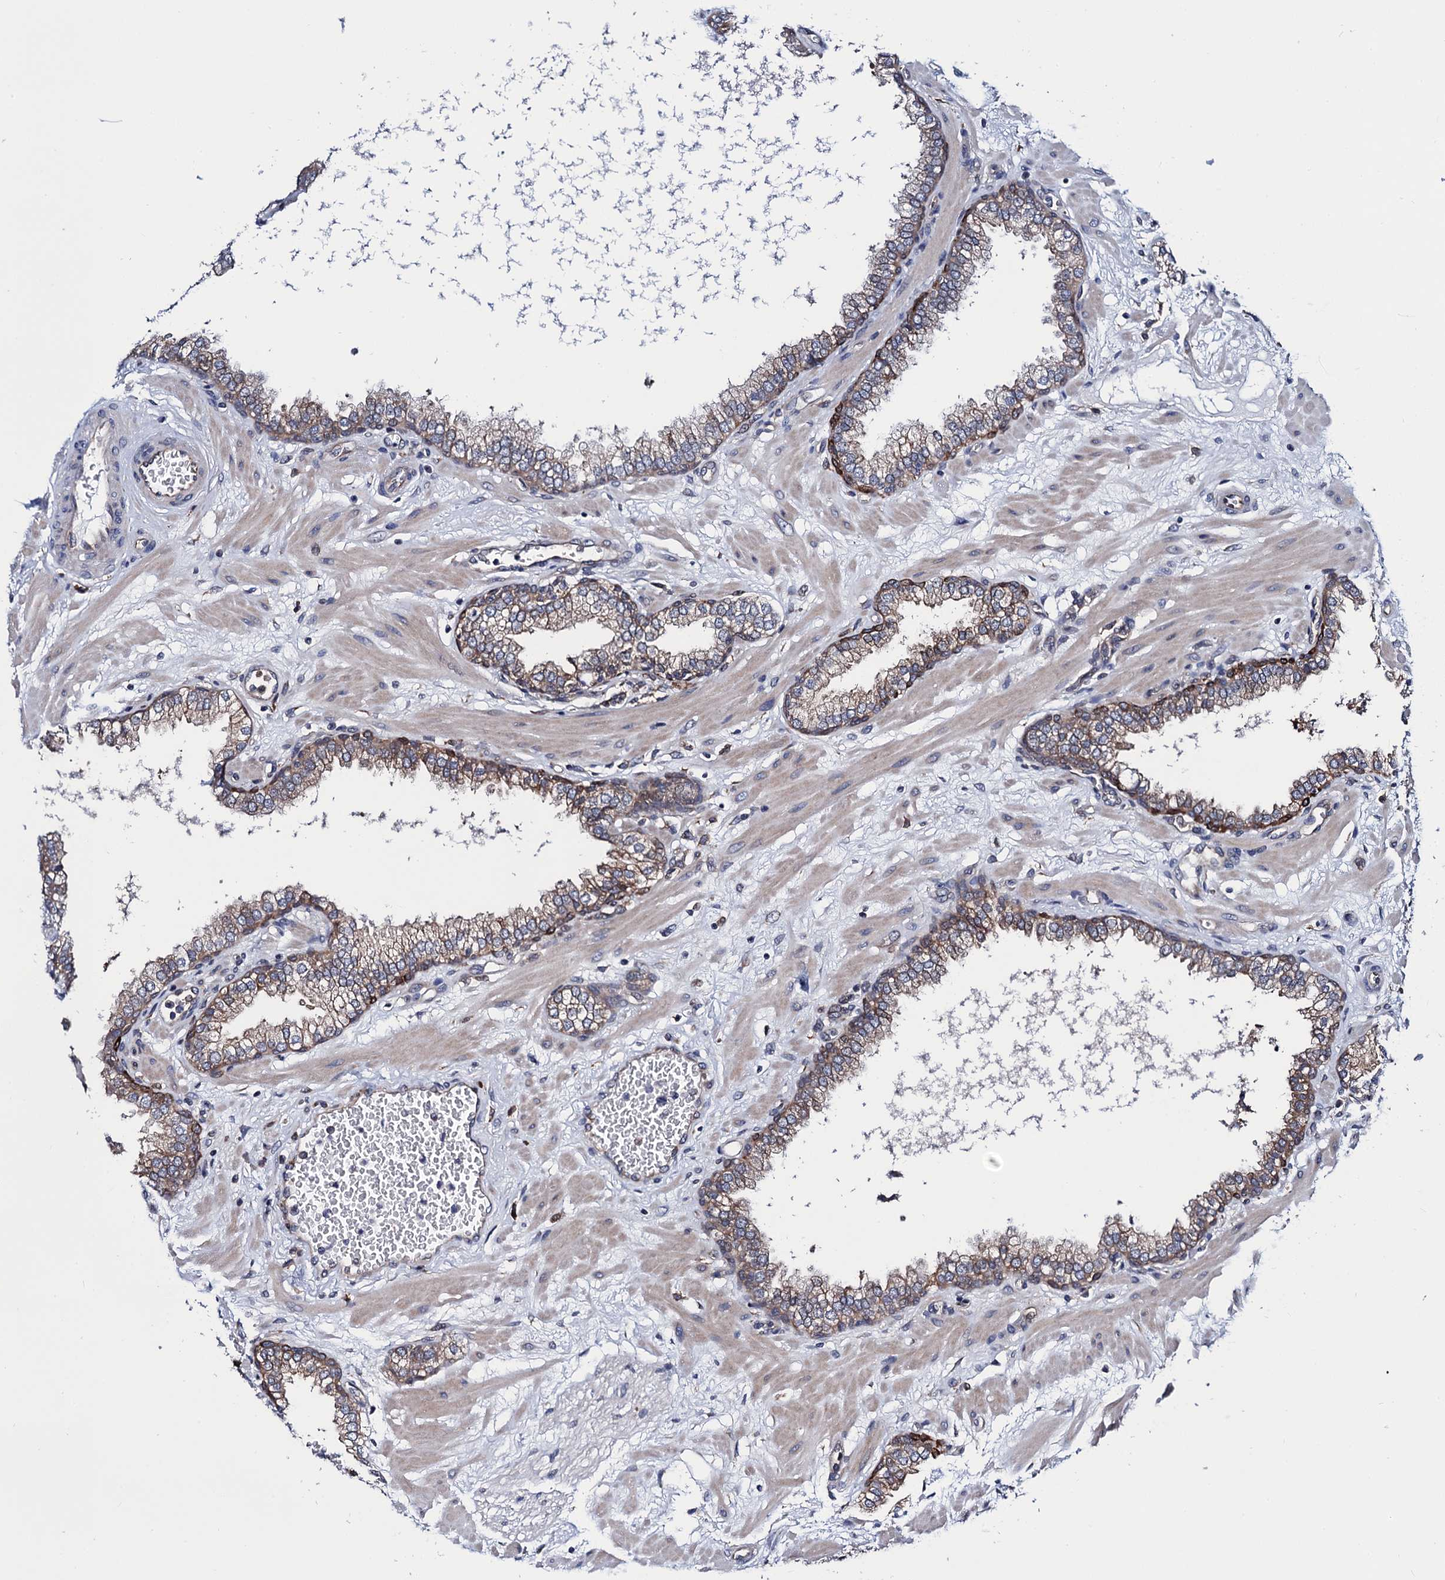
{"staining": {"intensity": "moderate", "quantity": ">75%", "location": "cytoplasmic/membranous"}, "tissue": "prostate", "cell_type": "Glandular cells", "image_type": "normal", "snomed": [{"axis": "morphology", "description": "Normal tissue, NOS"}, {"axis": "morphology", "description": "Urothelial carcinoma, Low grade"}, {"axis": "topography", "description": "Urinary bladder"}, {"axis": "topography", "description": "Prostate"}], "caption": "Approximately >75% of glandular cells in normal prostate exhibit moderate cytoplasmic/membranous protein expression as visualized by brown immunohistochemical staining.", "gene": "PGLS", "patient": {"sex": "male", "age": 60}}